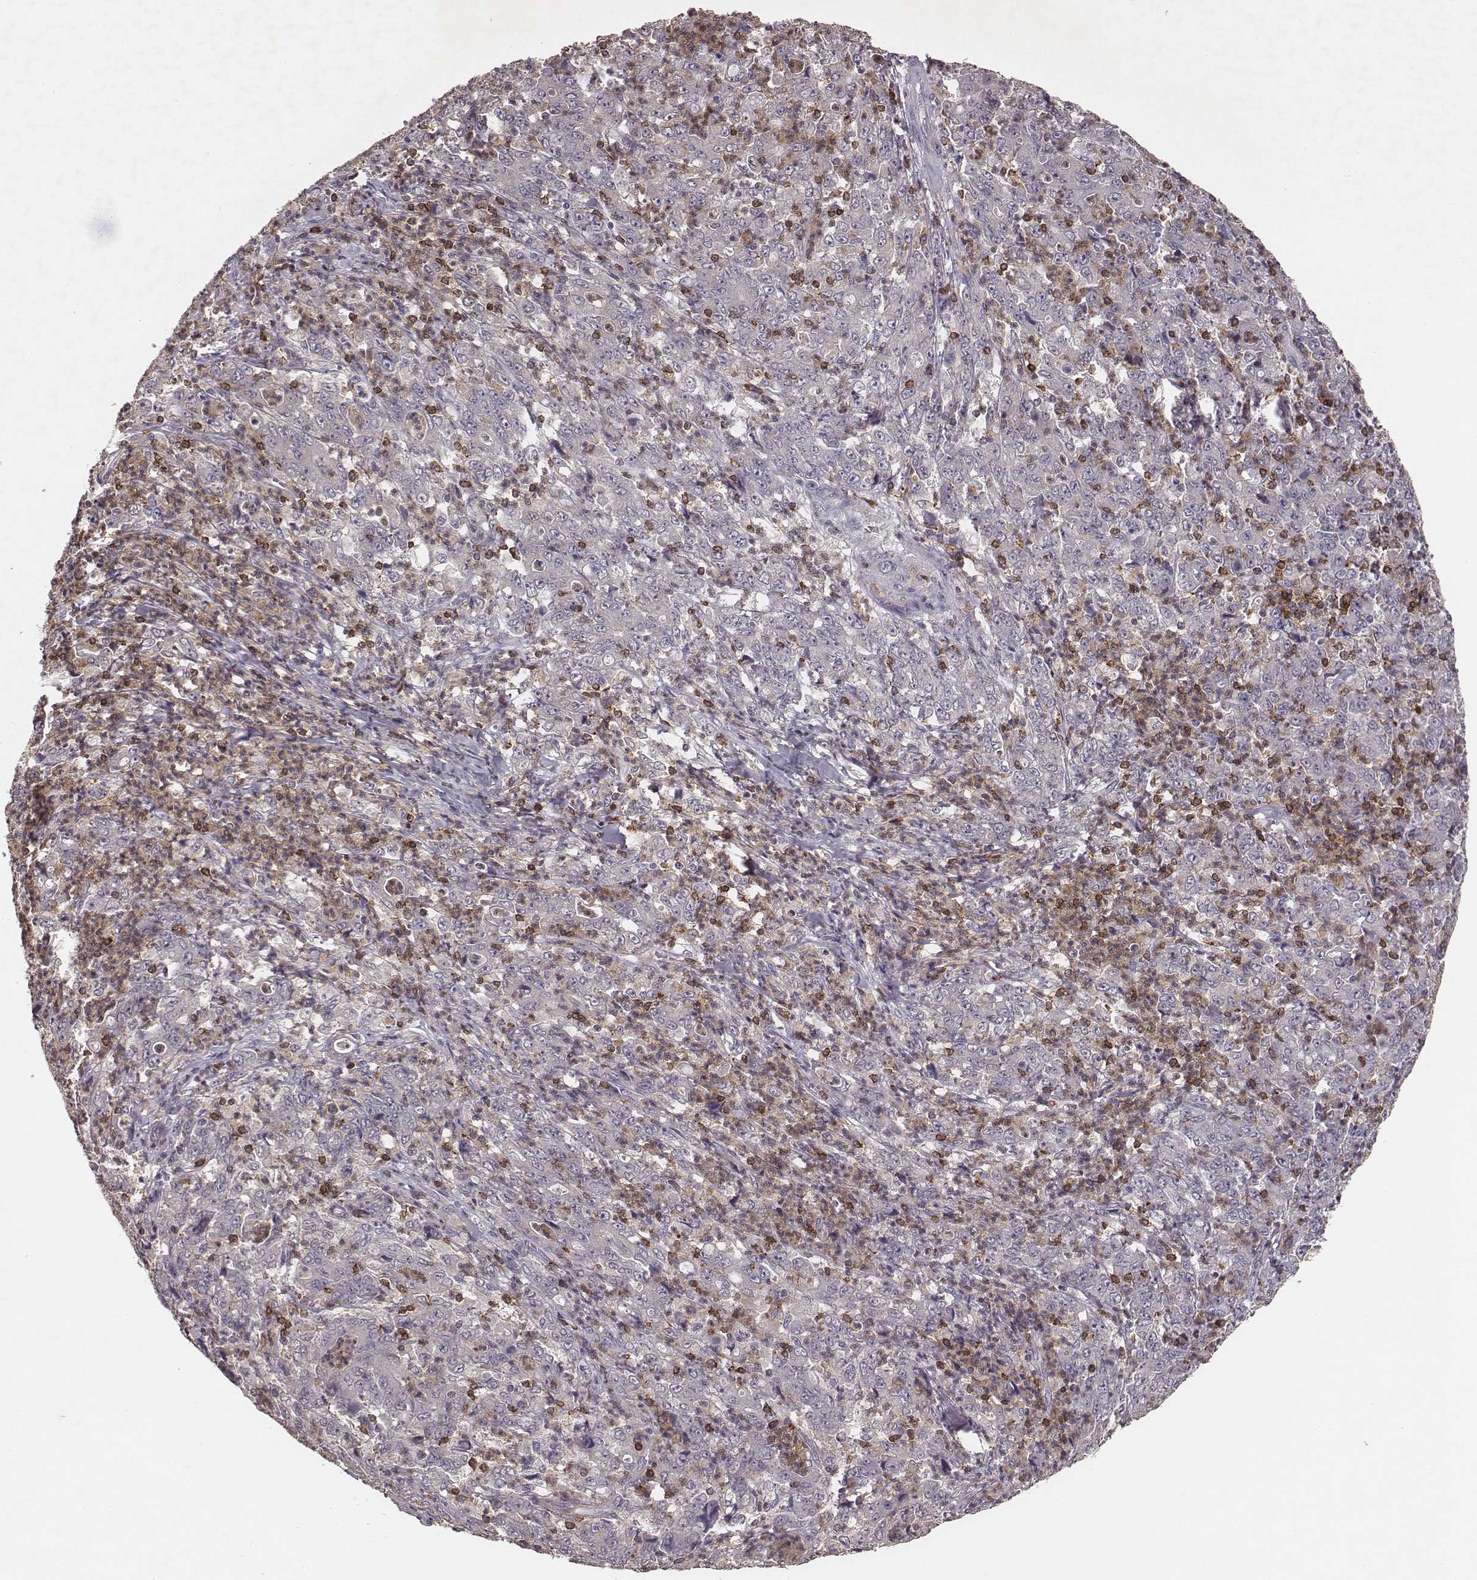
{"staining": {"intensity": "negative", "quantity": "none", "location": "none"}, "tissue": "stomach cancer", "cell_type": "Tumor cells", "image_type": "cancer", "snomed": [{"axis": "morphology", "description": "Adenocarcinoma, NOS"}, {"axis": "topography", "description": "Stomach, lower"}], "caption": "Protein analysis of stomach cancer (adenocarcinoma) exhibits no significant expression in tumor cells.", "gene": "PILRA", "patient": {"sex": "female", "age": 71}}